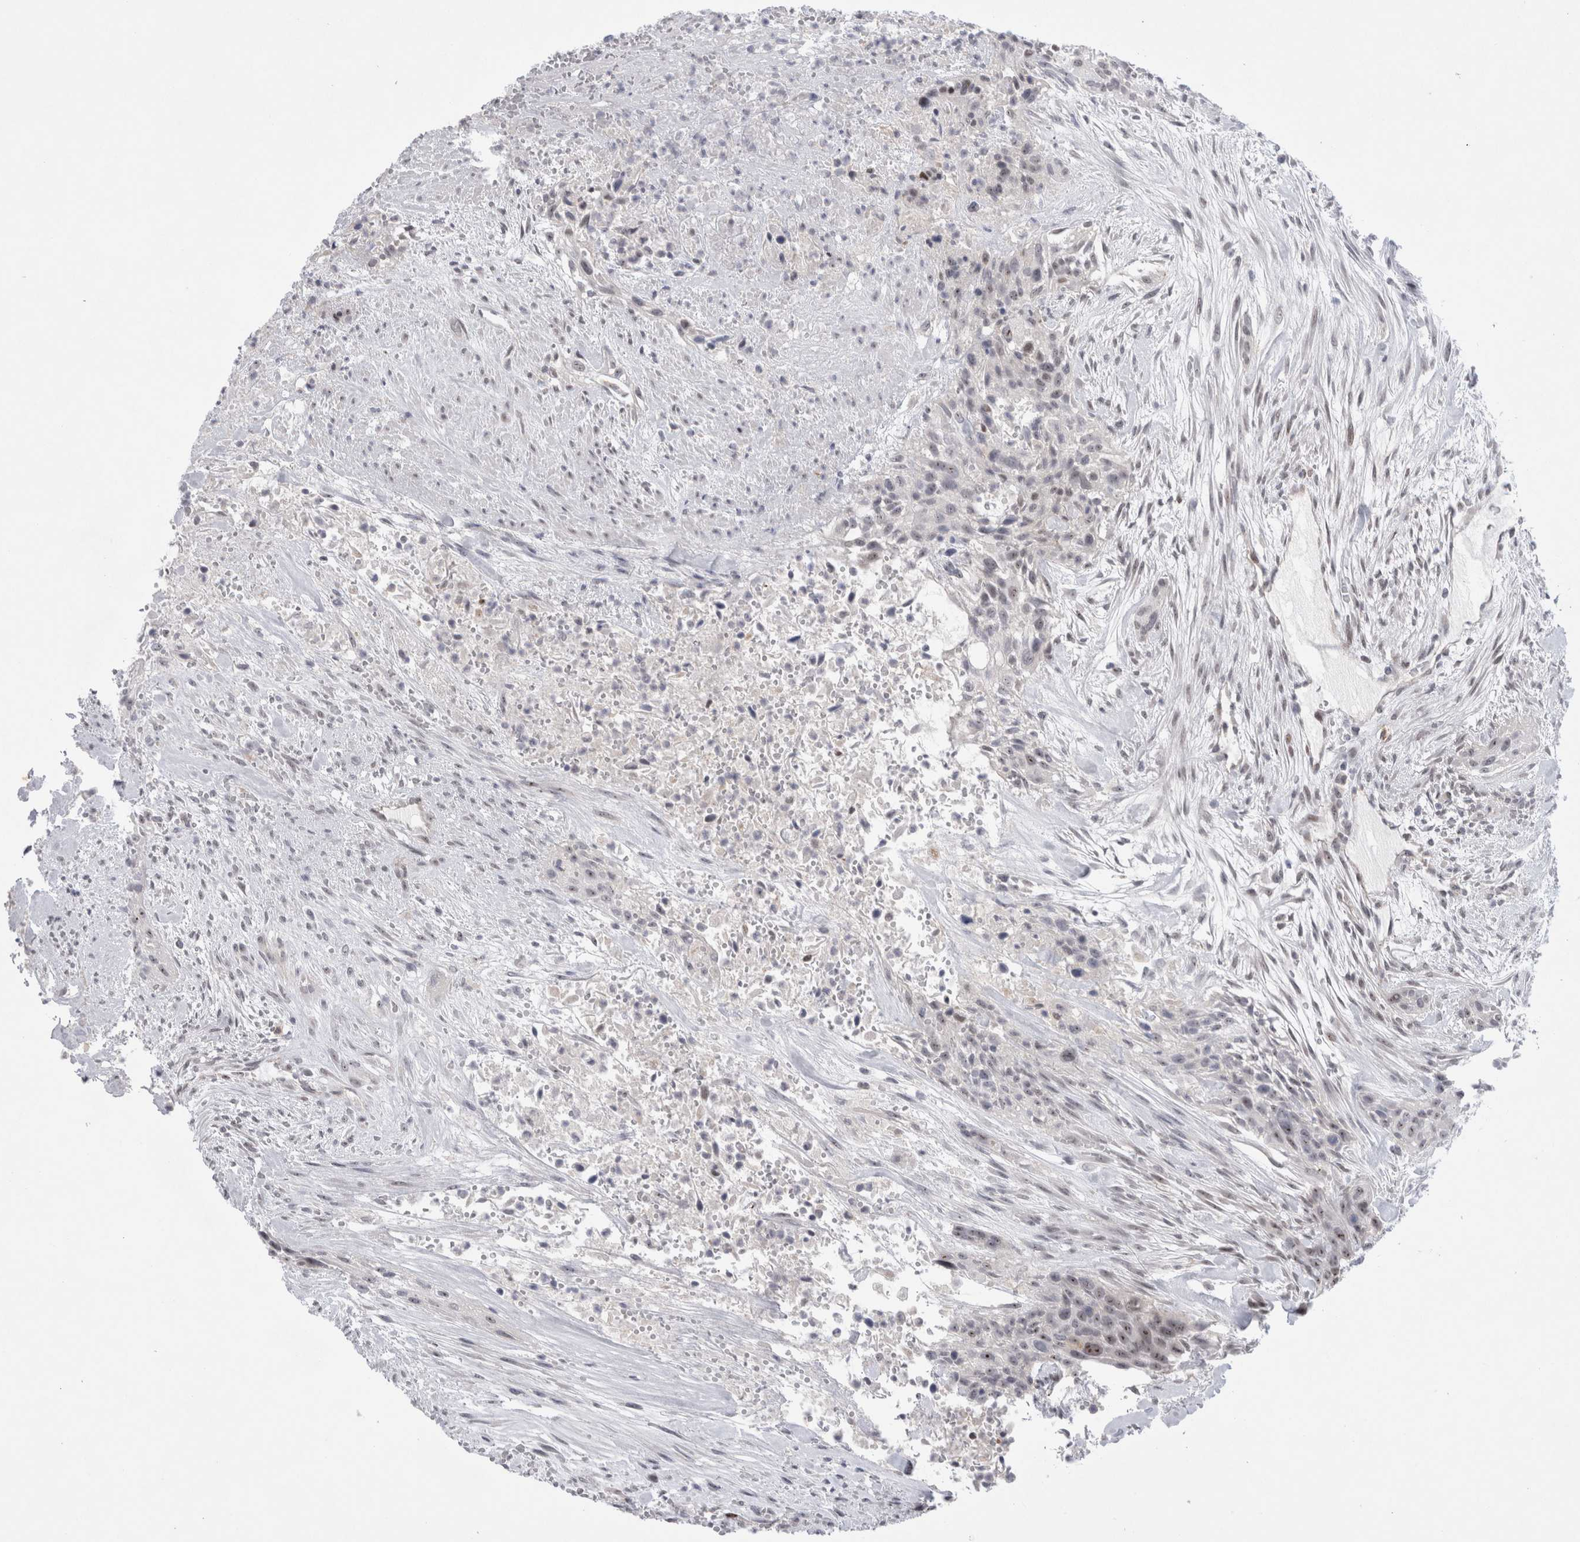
{"staining": {"intensity": "weak", "quantity": "<25%", "location": "nuclear"}, "tissue": "urothelial cancer", "cell_type": "Tumor cells", "image_type": "cancer", "snomed": [{"axis": "morphology", "description": "Urothelial carcinoma, High grade"}, {"axis": "topography", "description": "Urinary bladder"}], "caption": "DAB (3,3'-diaminobenzidine) immunohistochemical staining of urothelial cancer displays no significant expression in tumor cells. (Brightfield microscopy of DAB immunohistochemistry at high magnification).", "gene": "CERS5", "patient": {"sex": "male", "age": 35}}